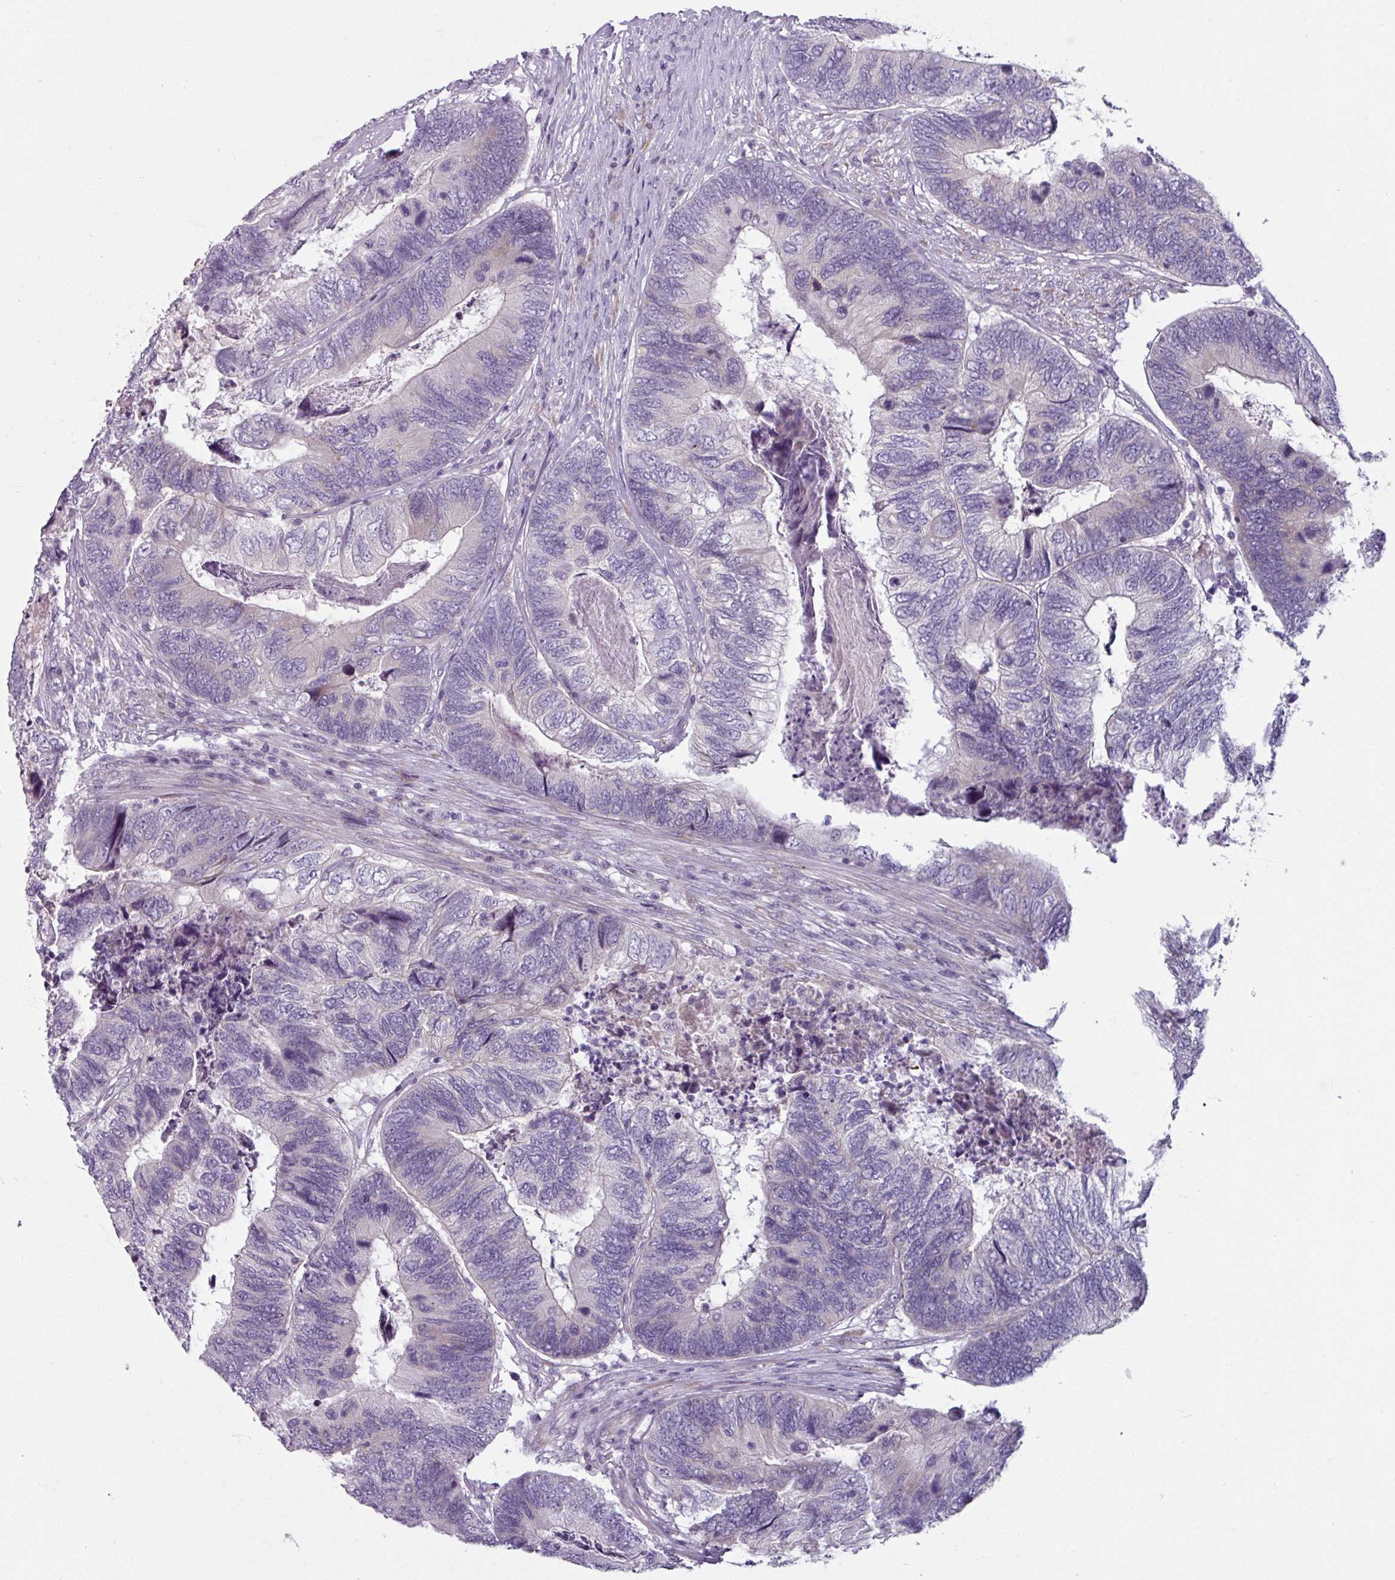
{"staining": {"intensity": "negative", "quantity": "none", "location": "none"}, "tissue": "colorectal cancer", "cell_type": "Tumor cells", "image_type": "cancer", "snomed": [{"axis": "morphology", "description": "Adenocarcinoma, NOS"}, {"axis": "topography", "description": "Colon"}], "caption": "Tumor cells are negative for brown protein staining in colorectal adenocarcinoma.", "gene": "SMIM11", "patient": {"sex": "female", "age": 67}}